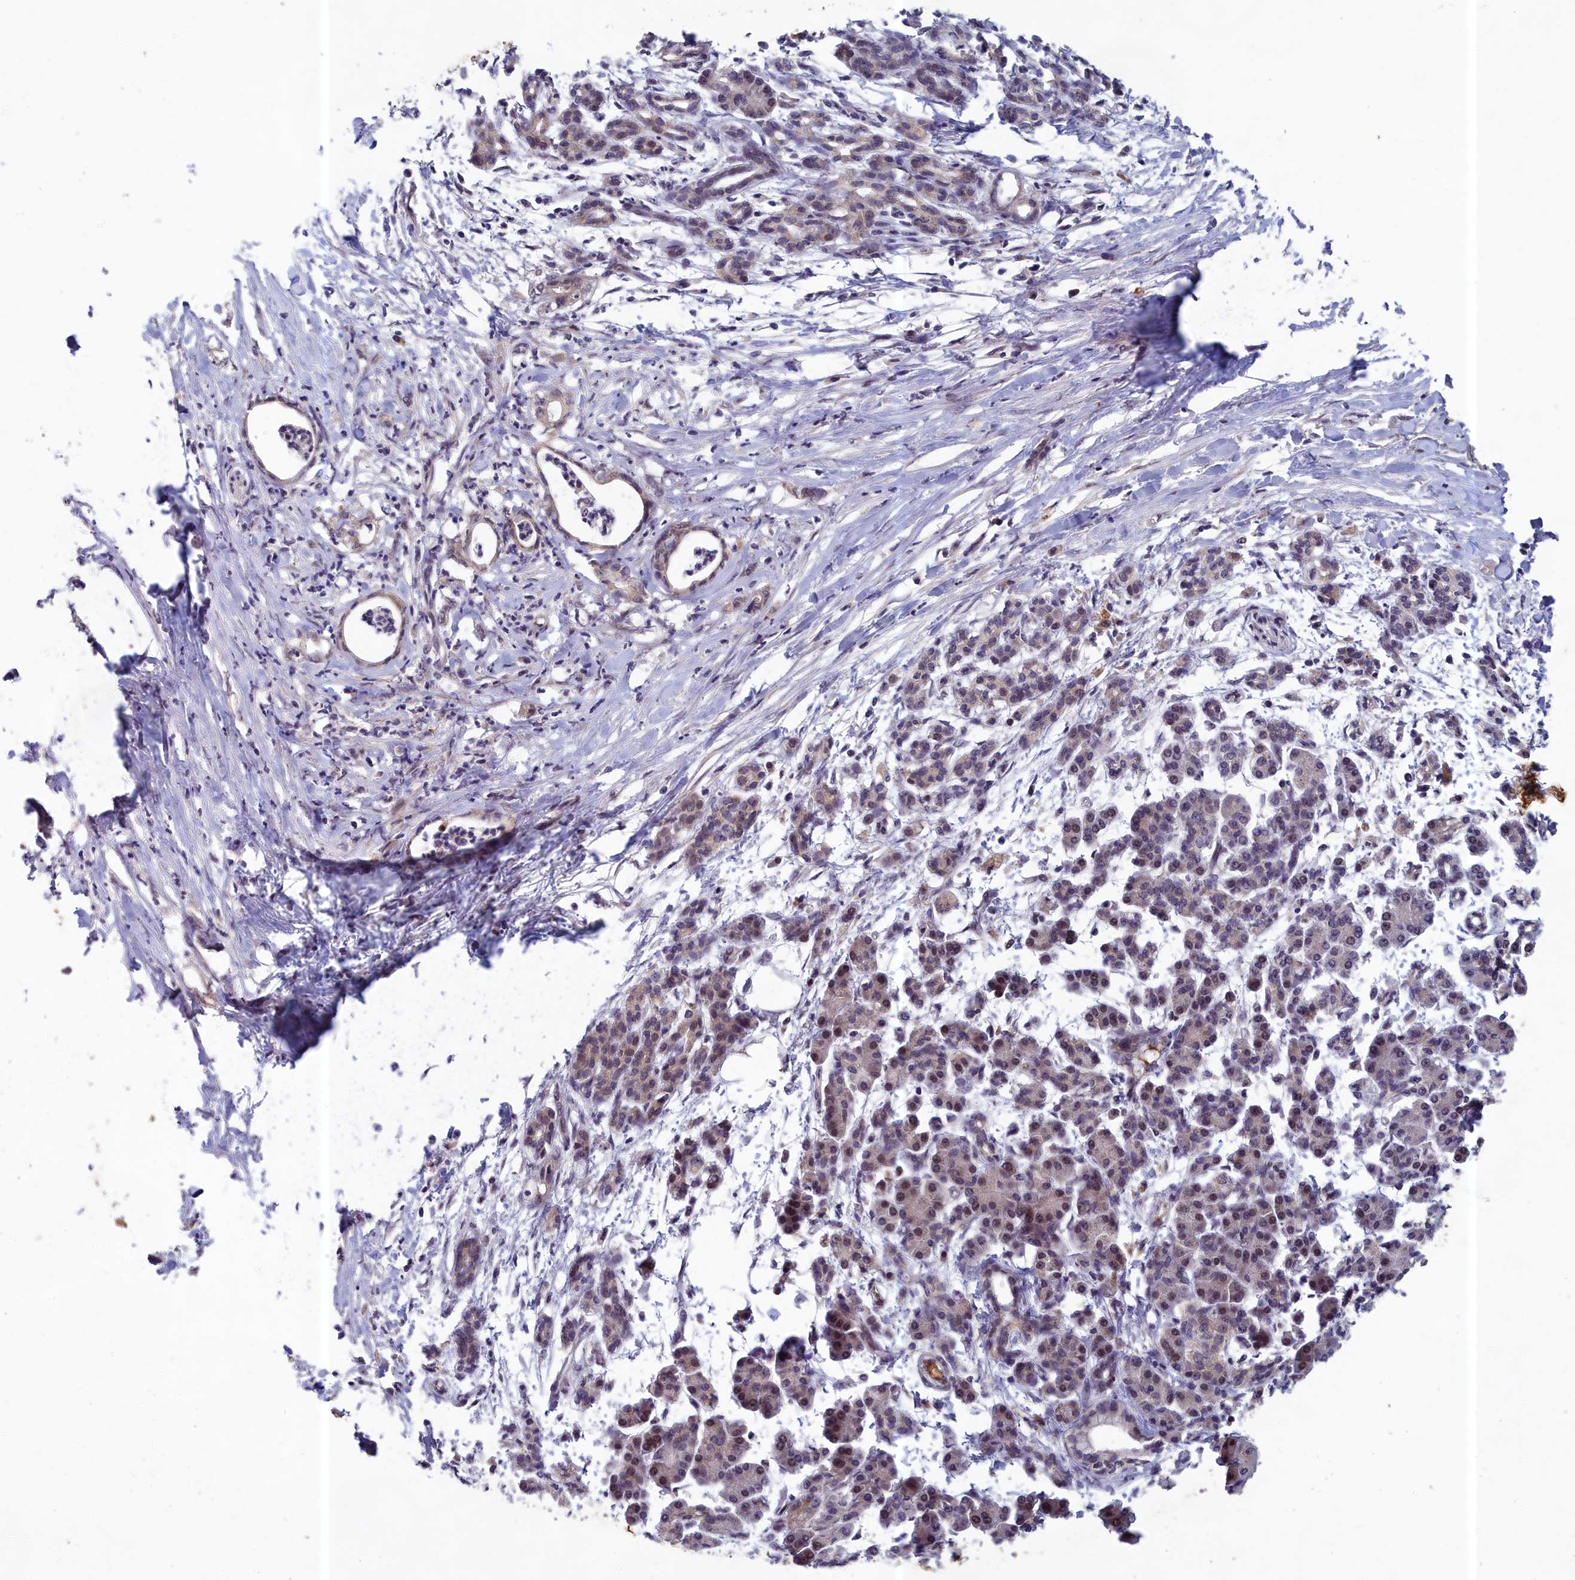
{"staining": {"intensity": "weak", "quantity": "<25%", "location": "cytoplasmic/membranous"}, "tissue": "pancreatic cancer", "cell_type": "Tumor cells", "image_type": "cancer", "snomed": [{"axis": "morphology", "description": "Adenocarcinoma, NOS"}, {"axis": "topography", "description": "Pancreas"}], "caption": "Tumor cells are negative for brown protein staining in adenocarcinoma (pancreatic). (DAB (3,3'-diaminobenzidine) immunohistochemistry (IHC) visualized using brightfield microscopy, high magnification).", "gene": "EARS2", "patient": {"sex": "female", "age": 55}}